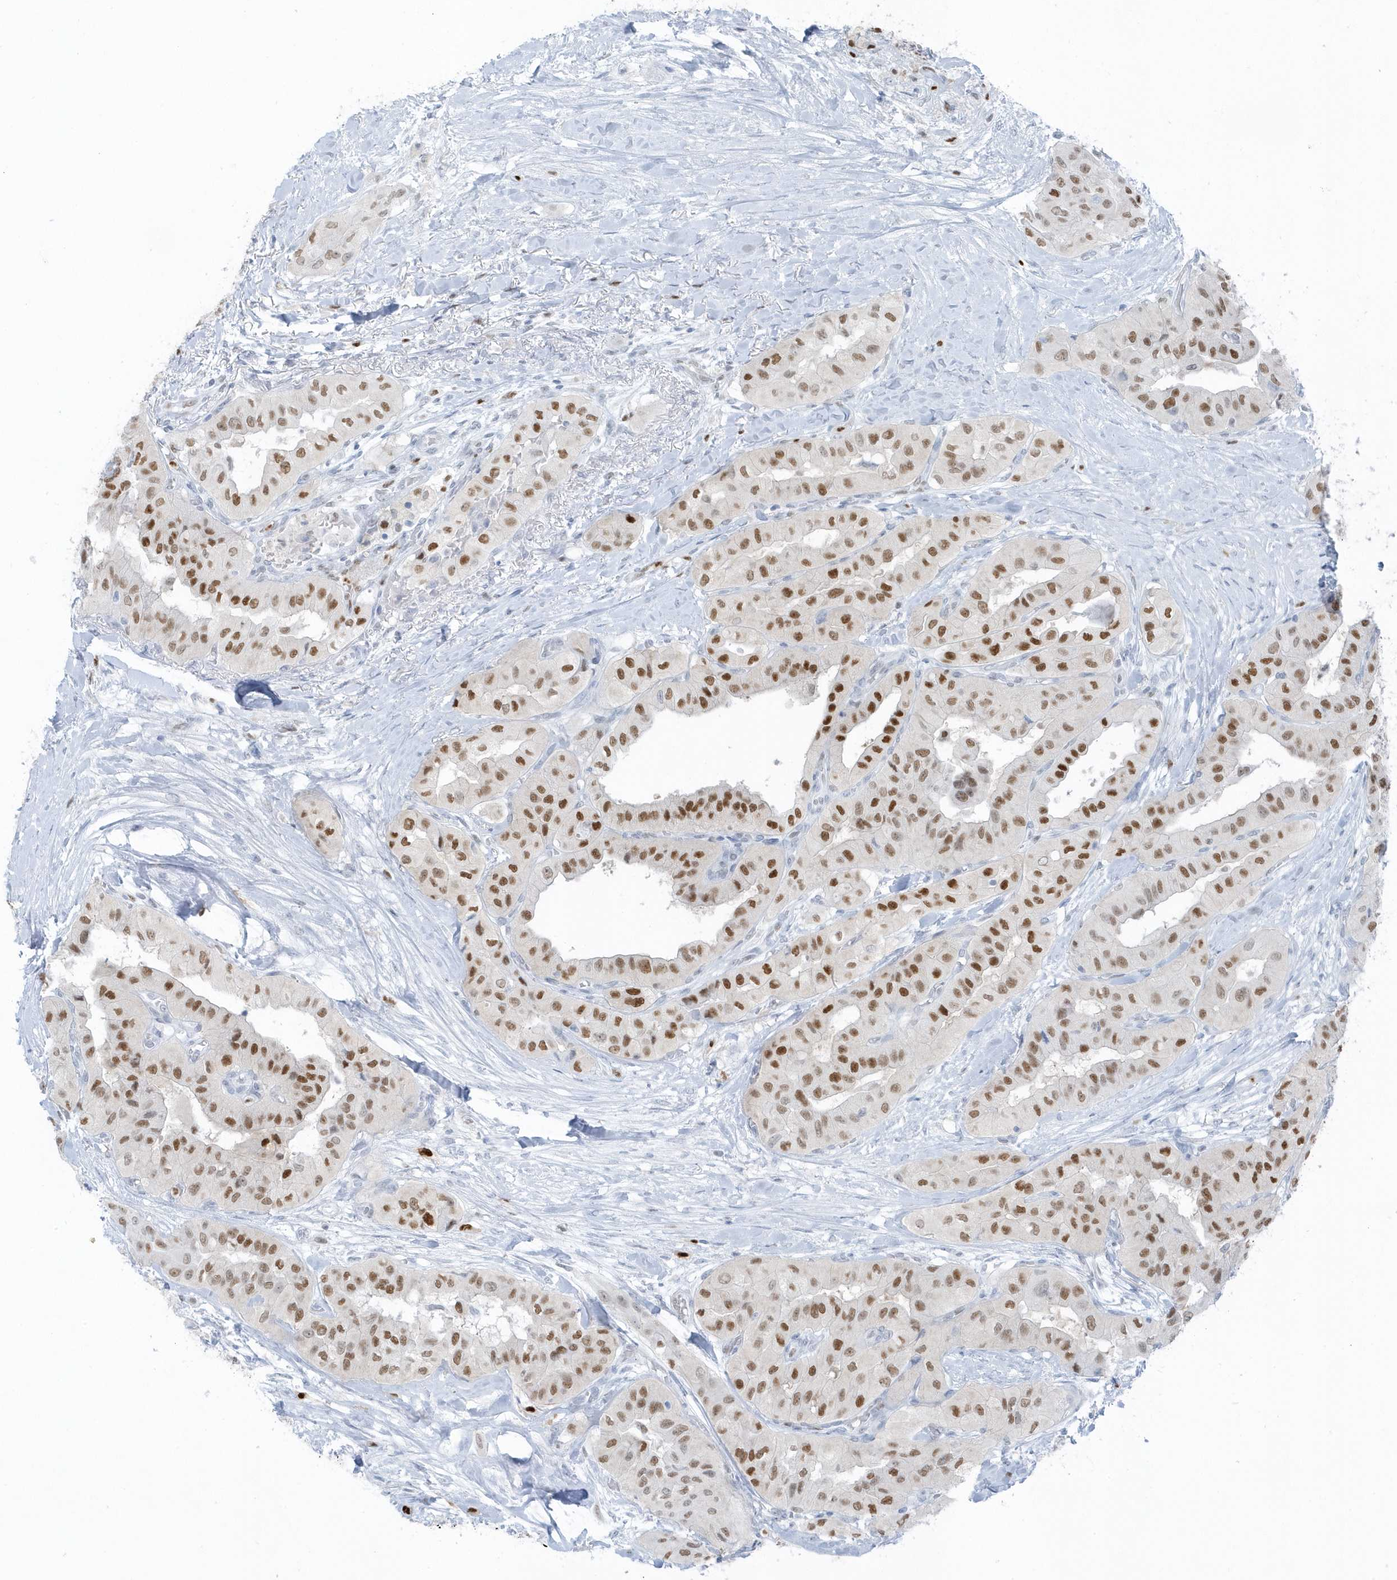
{"staining": {"intensity": "moderate", "quantity": ">75%", "location": "nuclear"}, "tissue": "thyroid cancer", "cell_type": "Tumor cells", "image_type": "cancer", "snomed": [{"axis": "morphology", "description": "Papillary adenocarcinoma, NOS"}, {"axis": "topography", "description": "Thyroid gland"}], "caption": "DAB (3,3'-diaminobenzidine) immunohistochemical staining of thyroid papillary adenocarcinoma demonstrates moderate nuclear protein staining in approximately >75% of tumor cells.", "gene": "SMIM34", "patient": {"sex": "female", "age": 59}}